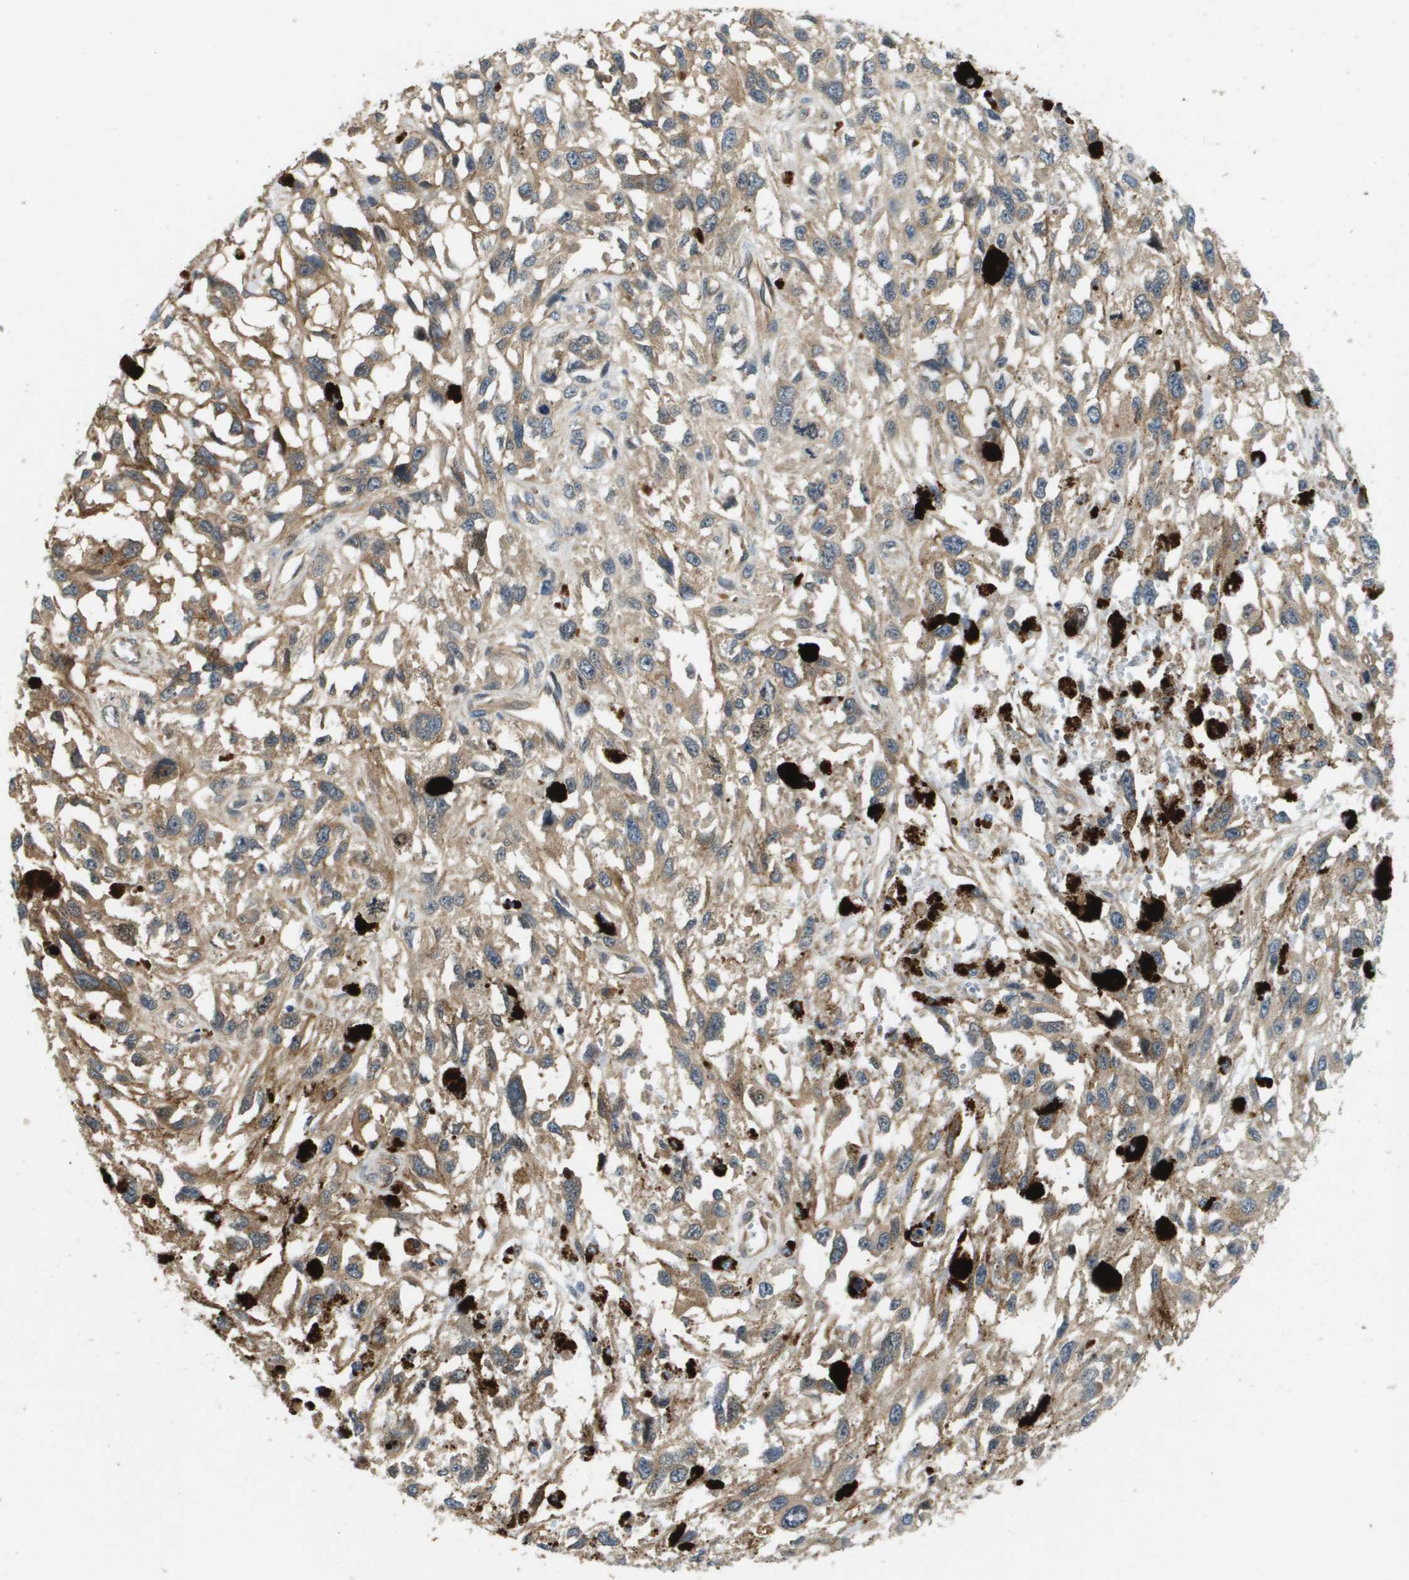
{"staining": {"intensity": "weak", "quantity": ">75%", "location": "cytoplasmic/membranous"}, "tissue": "melanoma", "cell_type": "Tumor cells", "image_type": "cancer", "snomed": [{"axis": "morphology", "description": "Malignant melanoma, Metastatic site"}, {"axis": "topography", "description": "Lymph node"}], "caption": "Brown immunohistochemical staining in melanoma reveals weak cytoplasmic/membranous expression in approximately >75% of tumor cells. (DAB (3,3'-diaminobenzidine) = brown stain, brightfield microscopy at high magnification).", "gene": "PGAP3", "patient": {"sex": "male", "age": 59}}